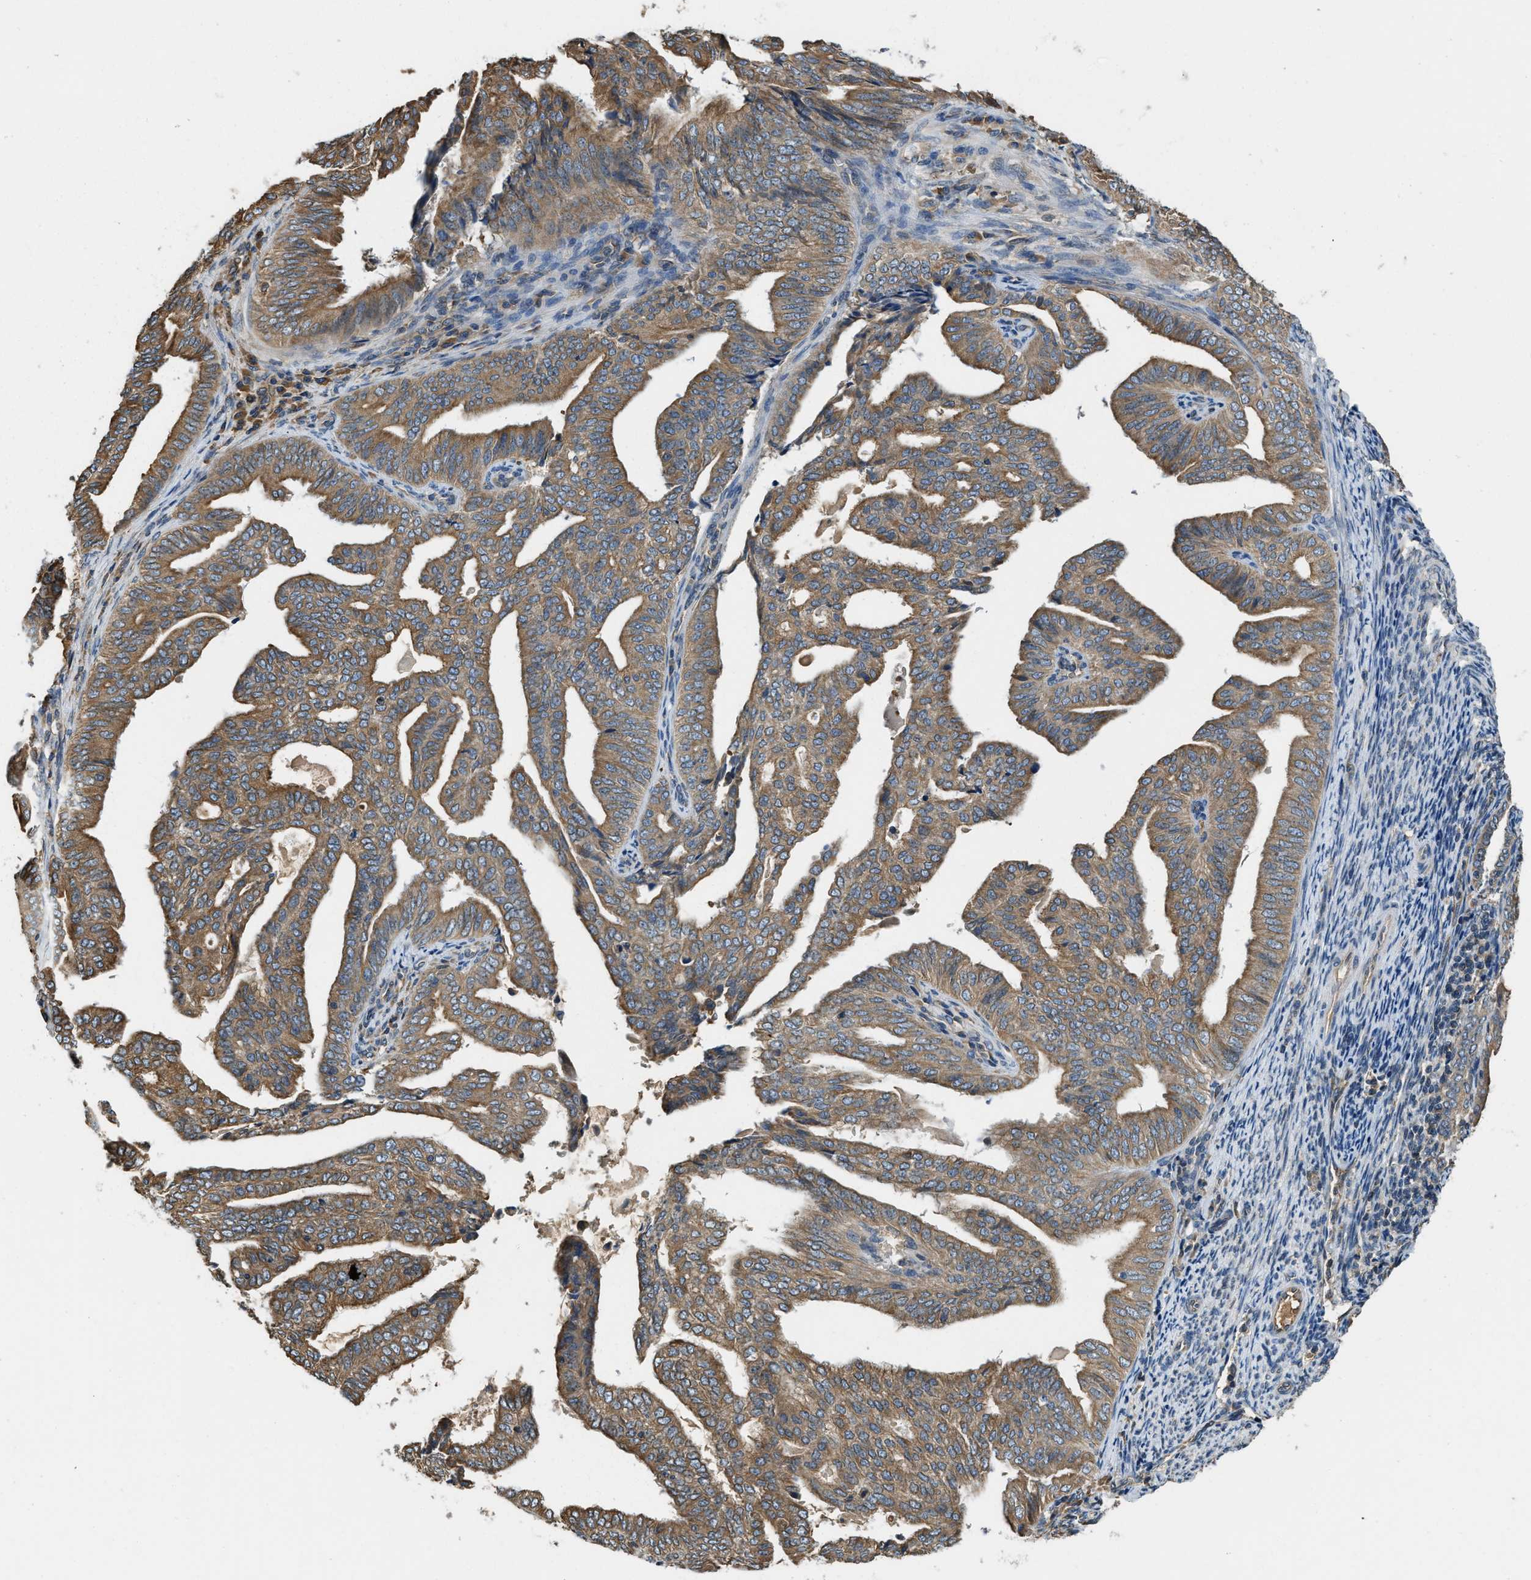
{"staining": {"intensity": "moderate", "quantity": ">75%", "location": "cytoplasmic/membranous"}, "tissue": "endometrial cancer", "cell_type": "Tumor cells", "image_type": "cancer", "snomed": [{"axis": "morphology", "description": "Adenocarcinoma, NOS"}, {"axis": "topography", "description": "Endometrium"}], "caption": "Endometrial cancer stained with immunohistochemistry shows moderate cytoplasmic/membranous positivity in about >75% of tumor cells. (DAB (3,3'-diaminobenzidine) IHC, brown staining for protein, blue staining for nuclei).", "gene": "BCAP31", "patient": {"sex": "female", "age": 58}}